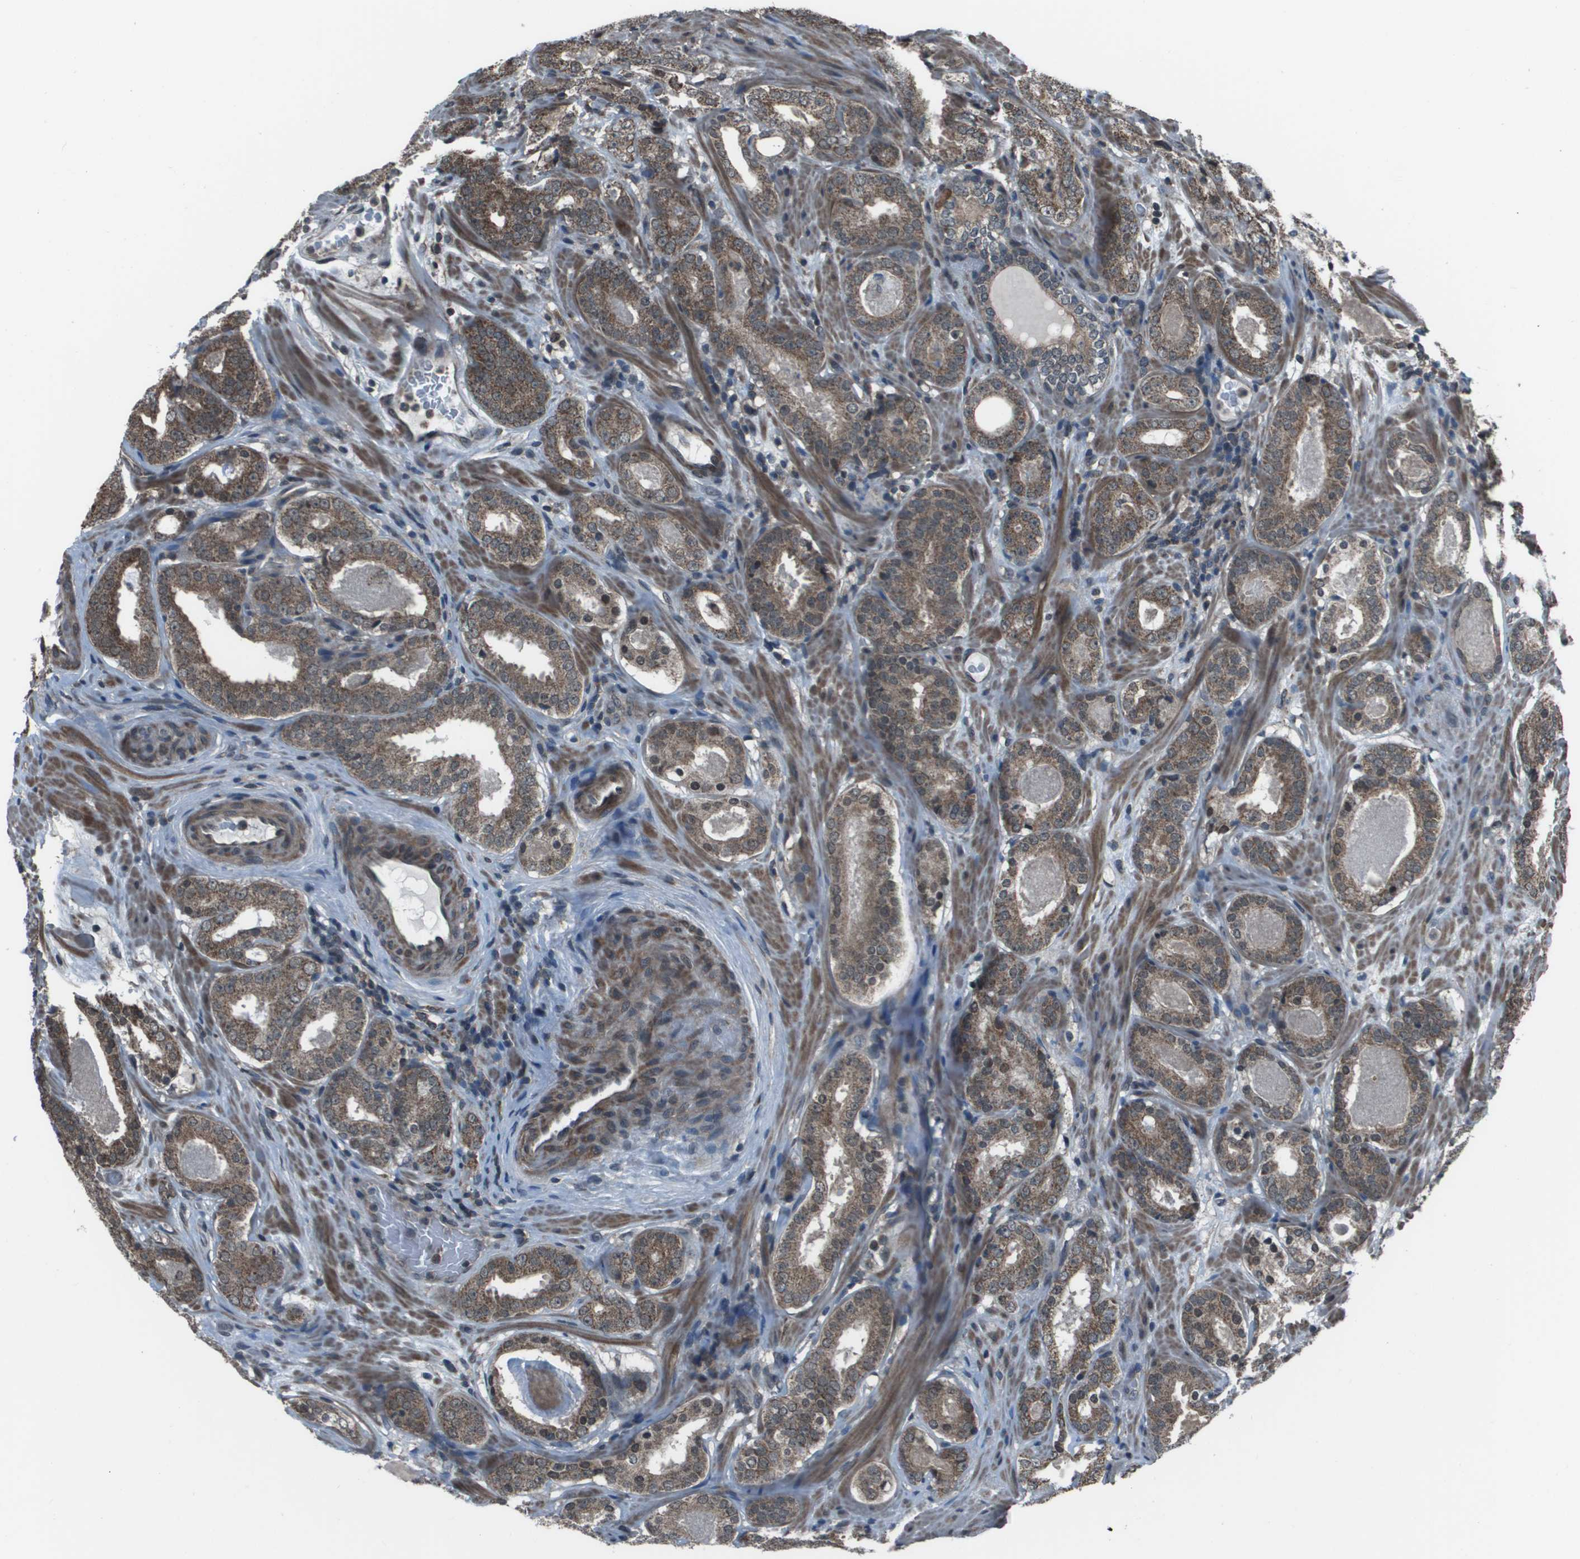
{"staining": {"intensity": "moderate", "quantity": ">75%", "location": "cytoplasmic/membranous"}, "tissue": "prostate cancer", "cell_type": "Tumor cells", "image_type": "cancer", "snomed": [{"axis": "morphology", "description": "Adenocarcinoma, Low grade"}, {"axis": "topography", "description": "Prostate"}], "caption": "The immunohistochemical stain highlights moderate cytoplasmic/membranous positivity in tumor cells of prostate cancer (low-grade adenocarcinoma) tissue. (DAB IHC, brown staining for protein, blue staining for nuclei).", "gene": "PPFIA1", "patient": {"sex": "male", "age": 69}}